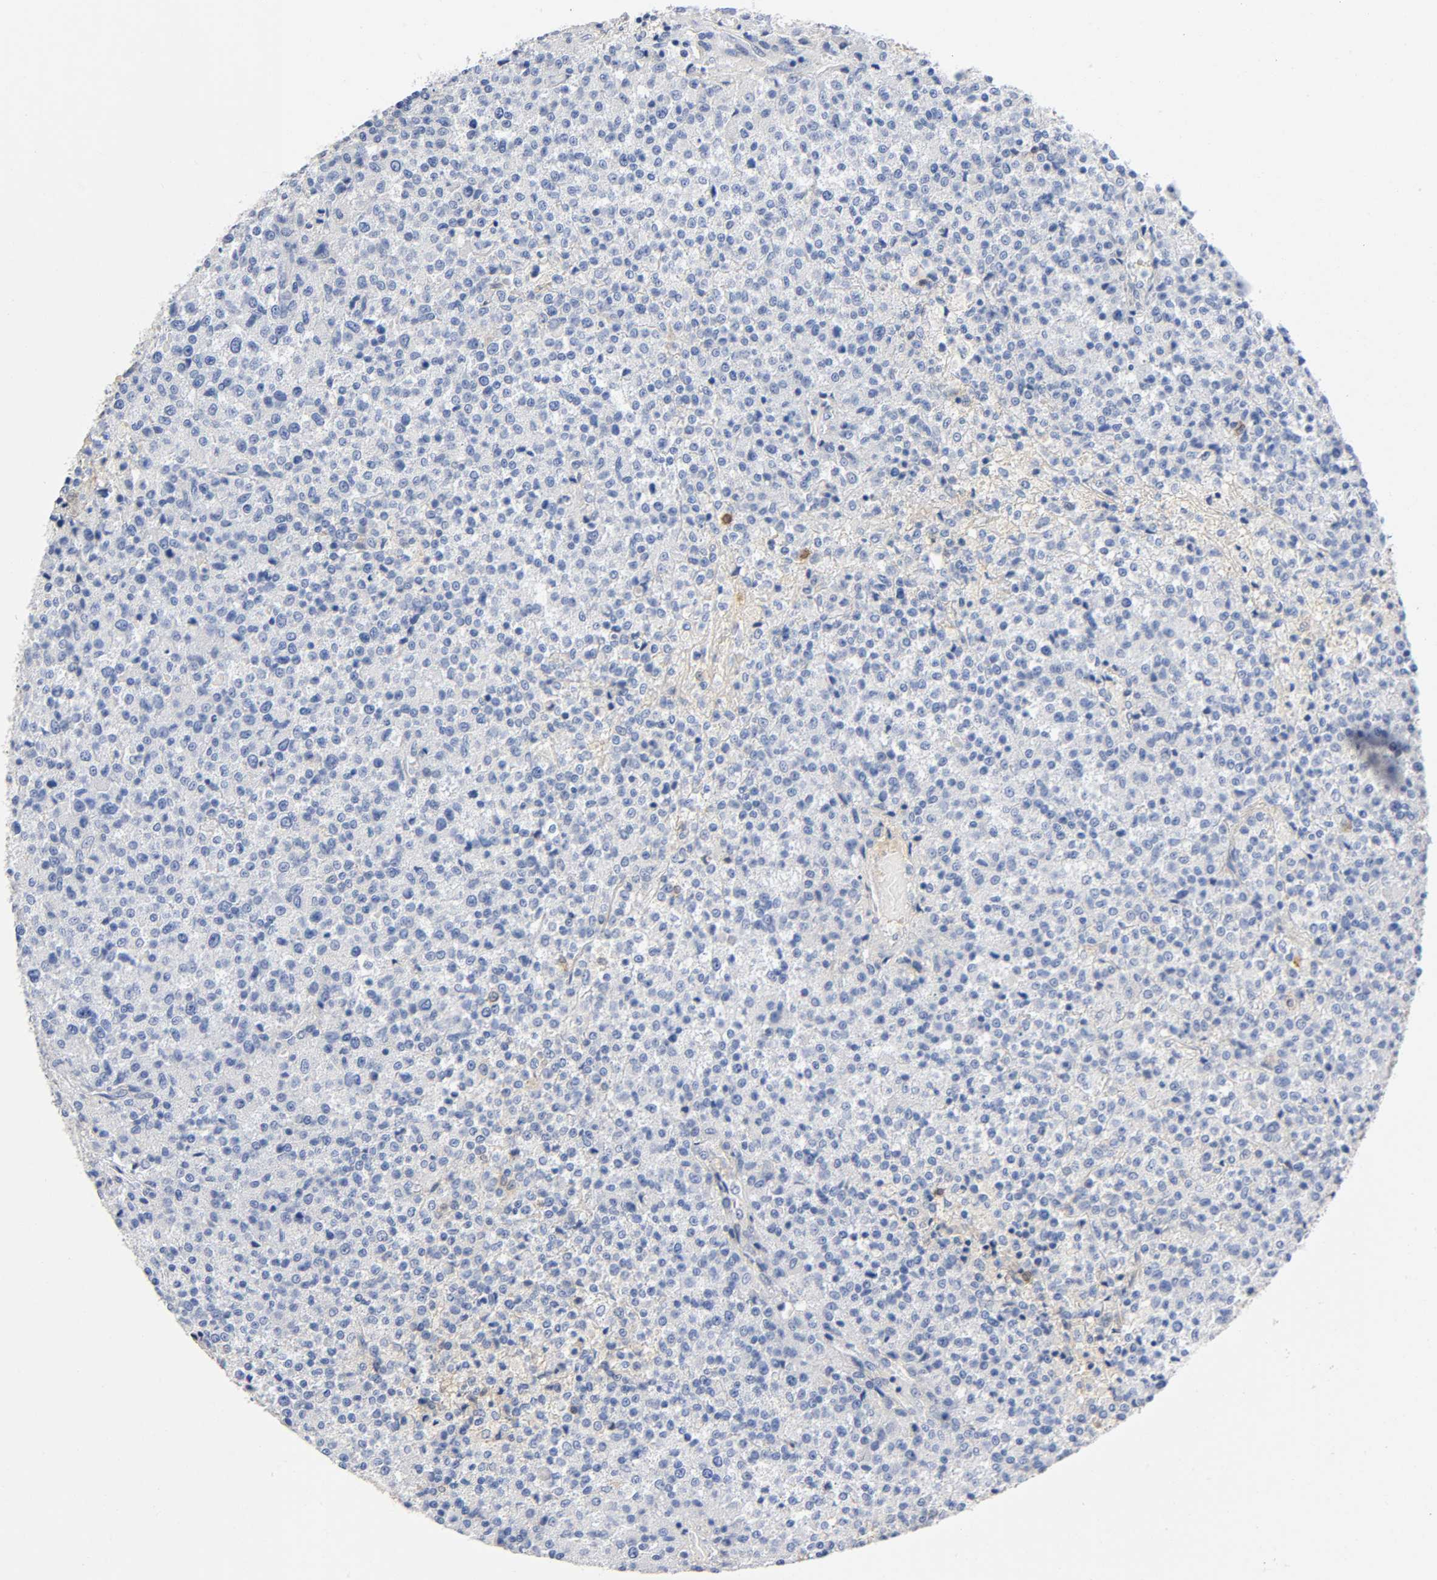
{"staining": {"intensity": "weak", "quantity": "<25%", "location": "cytoplasmic/membranous"}, "tissue": "testis cancer", "cell_type": "Tumor cells", "image_type": "cancer", "snomed": [{"axis": "morphology", "description": "Seminoma, NOS"}, {"axis": "topography", "description": "Testis"}], "caption": "Tumor cells show no significant positivity in testis cancer. (DAB immunohistochemistry (IHC), high magnification).", "gene": "TNC", "patient": {"sex": "male", "age": 59}}